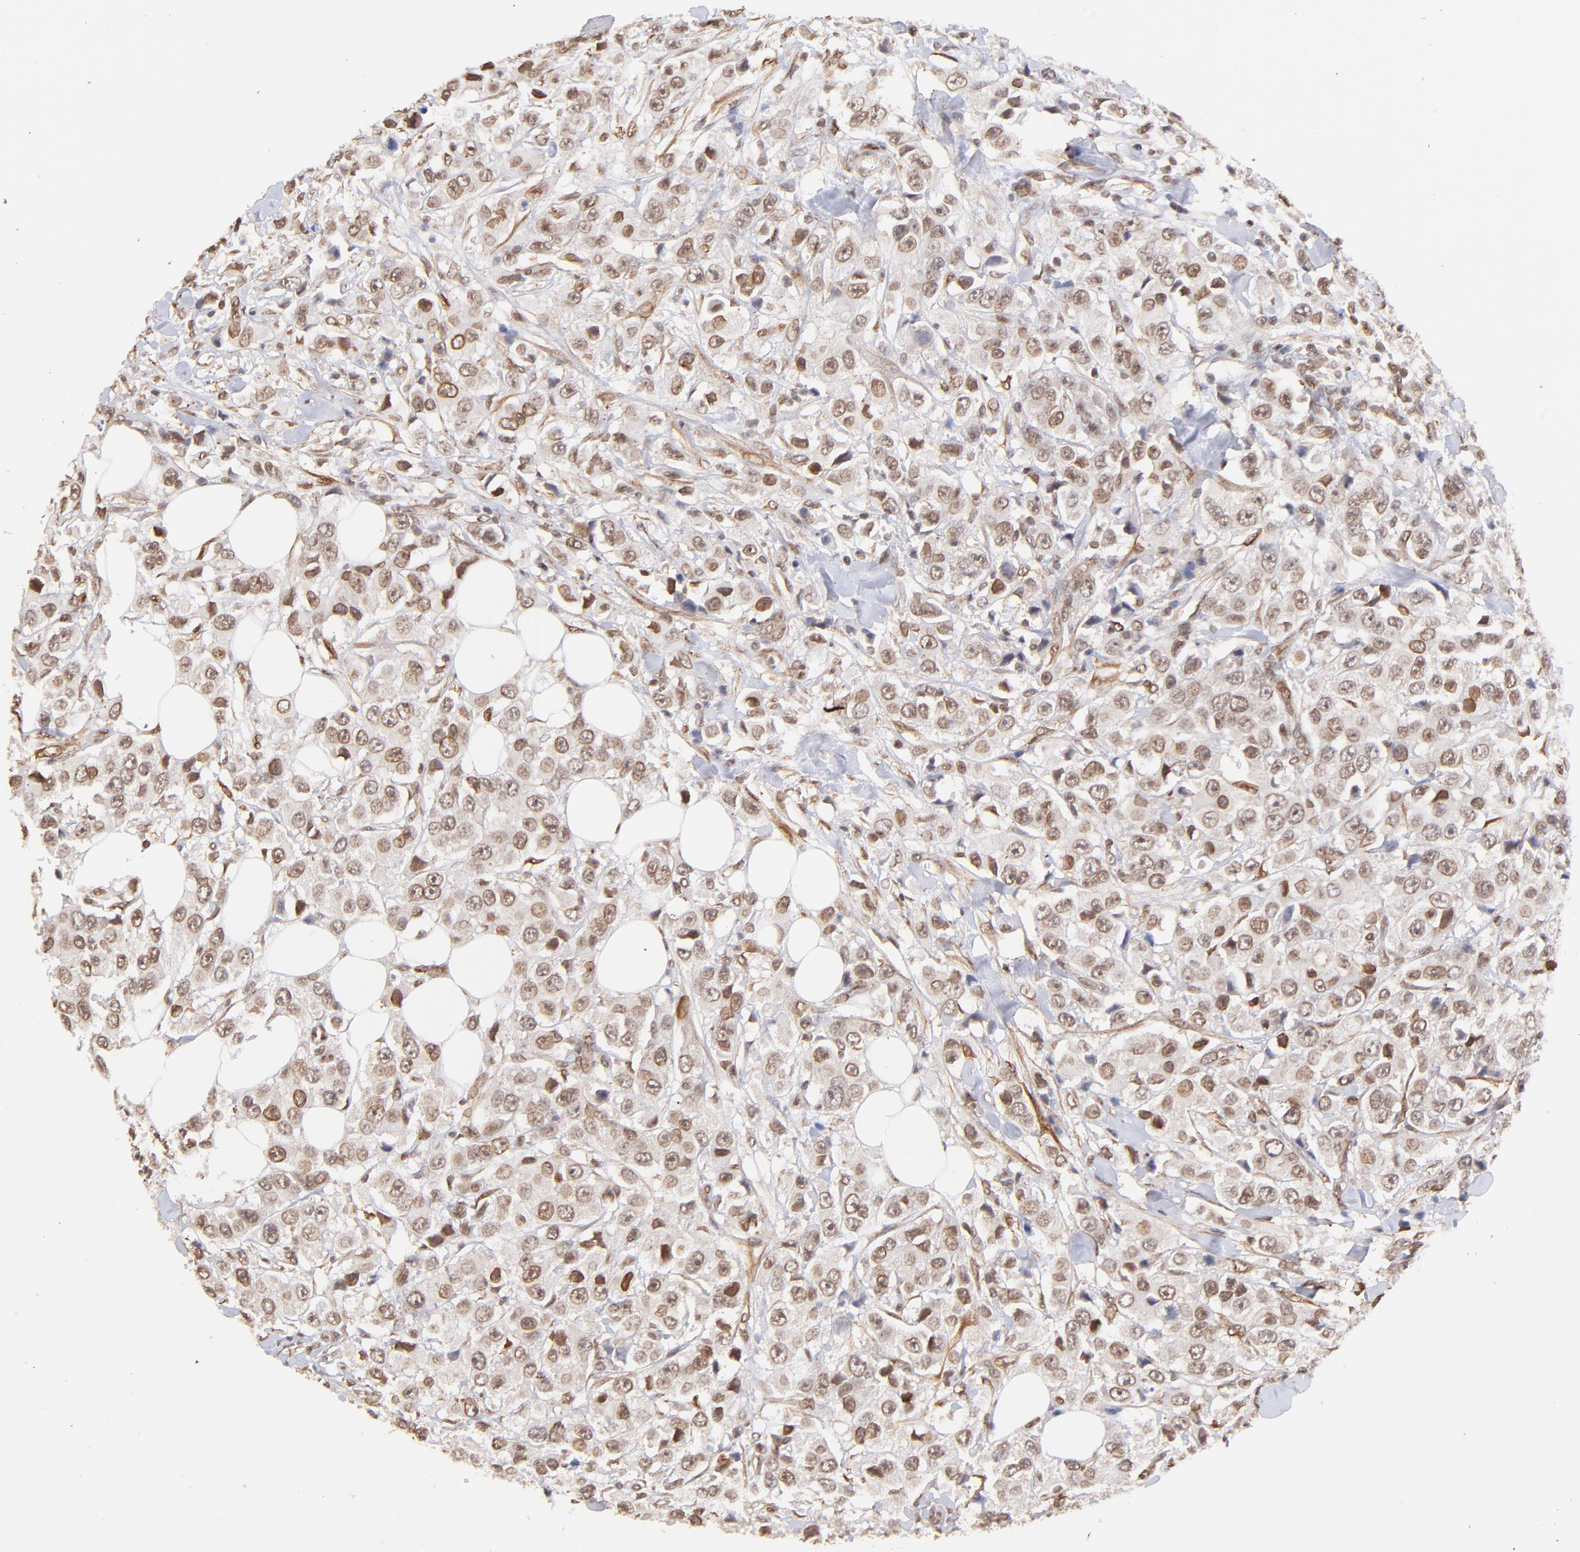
{"staining": {"intensity": "weak", "quantity": ">75%", "location": "cytoplasmic/membranous,nuclear"}, "tissue": "breast cancer", "cell_type": "Tumor cells", "image_type": "cancer", "snomed": [{"axis": "morphology", "description": "Duct carcinoma"}, {"axis": "topography", "description": "Breast"}], "caption": "Human breast cancer (invasive ductal carcinoma) stained for a protein (brown) displays weak cytoplasmic/membranous and nuclear positive expression in approximately >75% of tumor cells.", "gene": "ZFP92", "patient": {"sex": "female", "age": 58}}